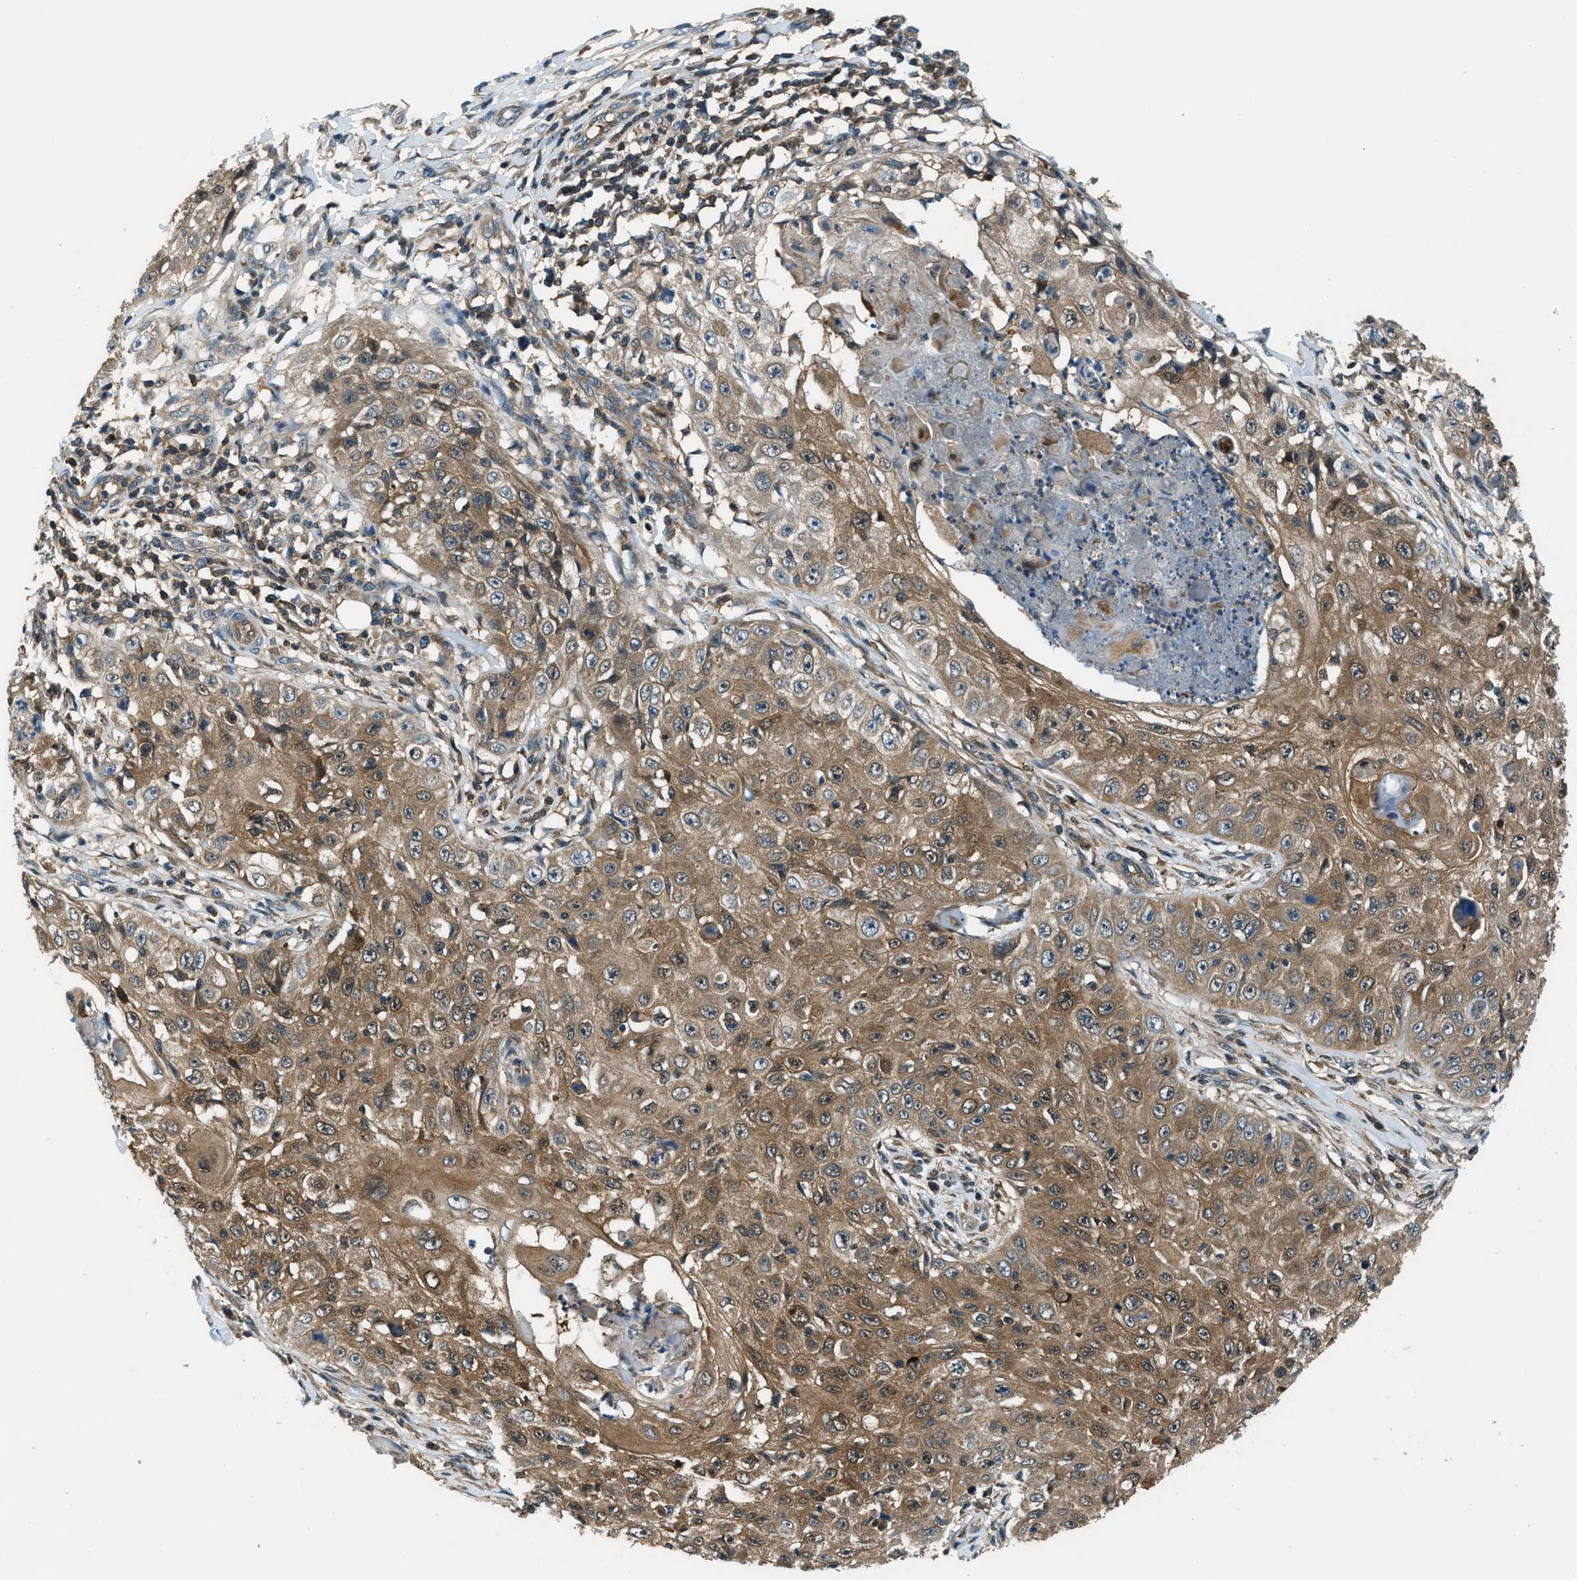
{"staining": {"intensity": "moderate", "quantity": ">75%", "location": "cytoplasmic/membranous"}, "tissue": "skin cancer", "cell_type": "Tumor cells", "image_type": "cancer", "snomed": [{"axis": "morphology", "description": "Squamous cell carcinoma, NOS"}, {"axis": "topography", "description": "Skin"}], "caption": "Squamous cell carcinoma (skin) tissue reveals moderate cytoplasmic/membranous expression in approximately >75% of tumor cells, visualized by immunohistochemistry.", "gene": "HEBP2", "patient": {"sex": "male", "age": 86}}